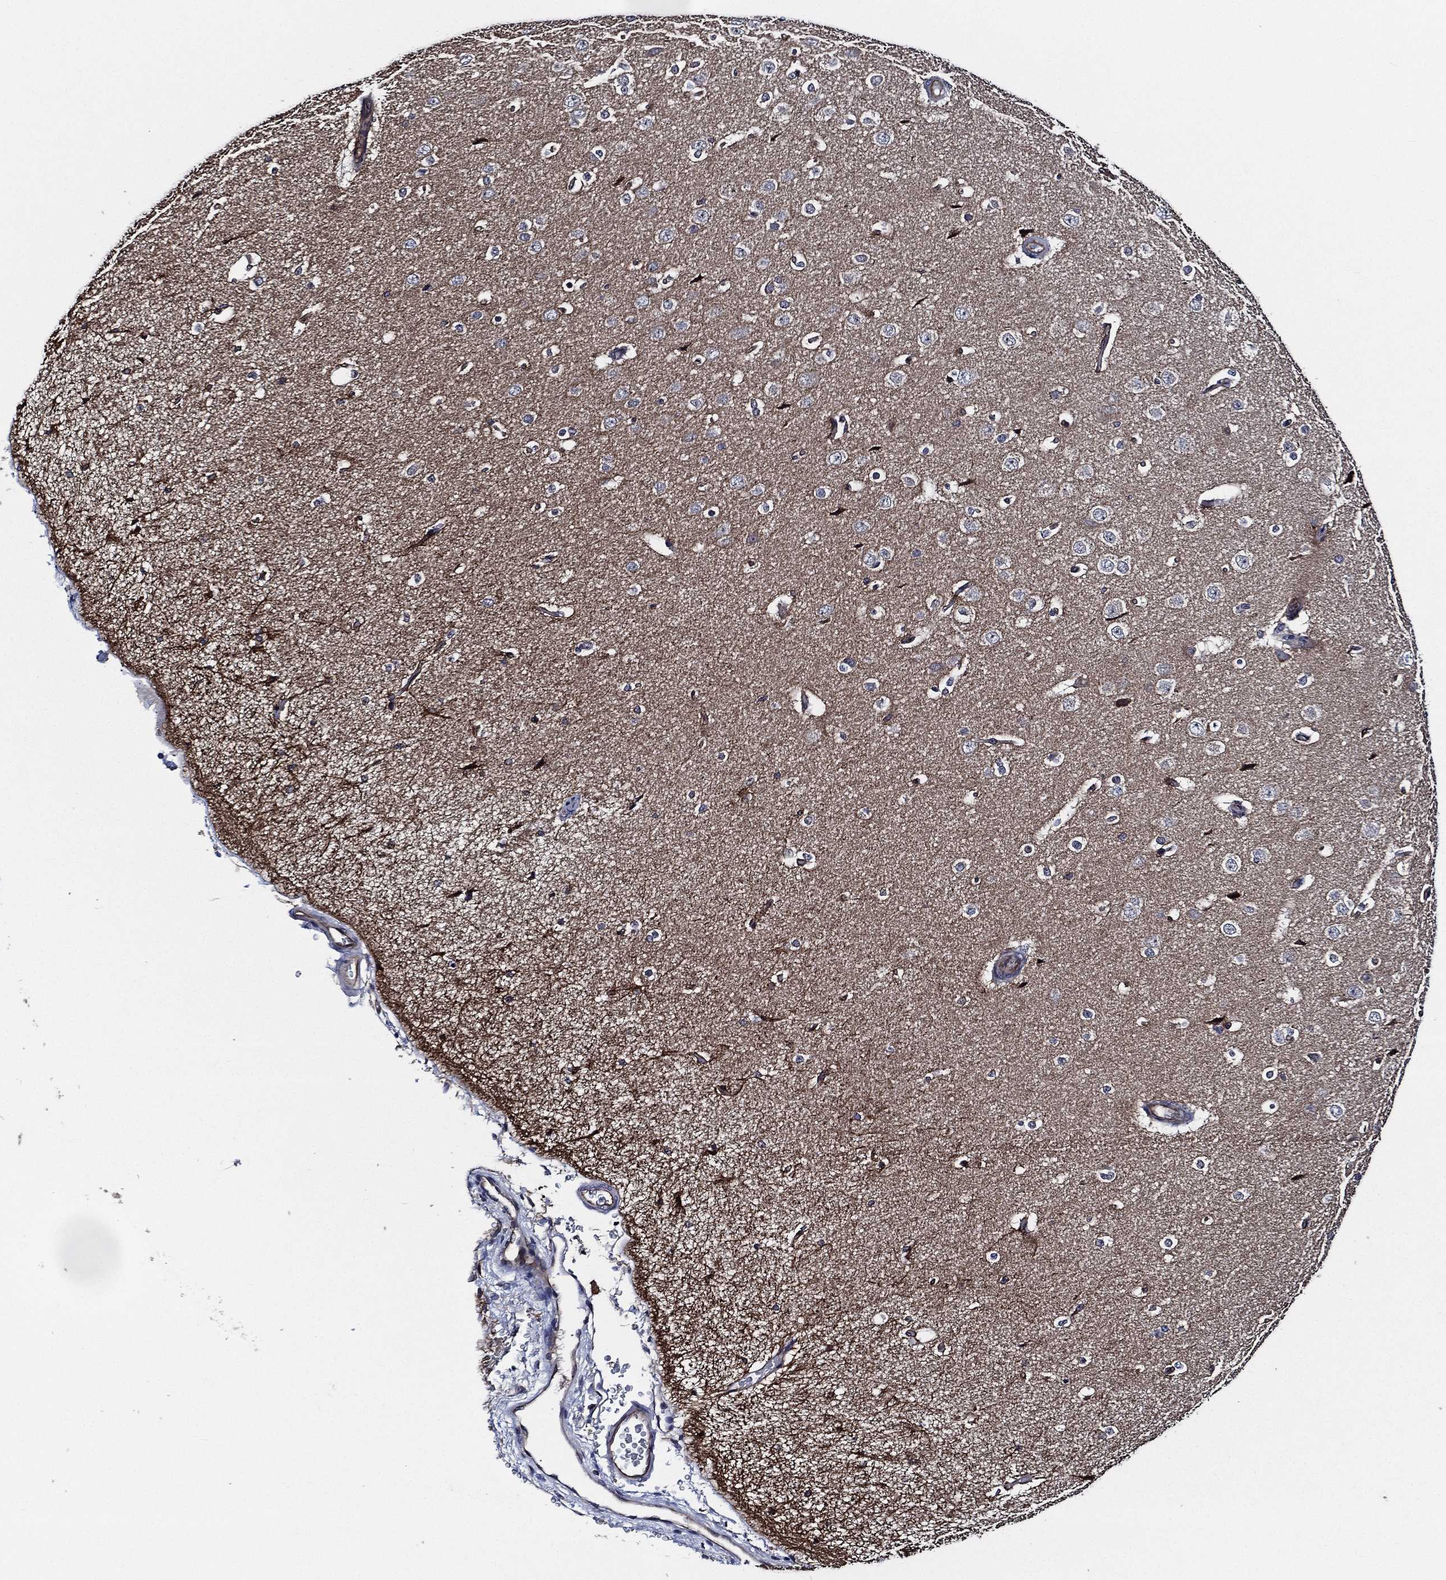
{"staining": {"intensity": "negative", "quantity": "none", "location": "none"}, "tissue": "cerebral cortex", "cell_type": "Endothelial cells", "image_type": "normal", "snomed": [{"axis": "morphology", "description": "Normal tissue, NOS"}, {"axis": "morphology", "description": "Inflammation, NOS"}, {"axis": "topography", "description": "Cerebral cortex"}], "caption": "An immunohistochemistry image of benign cerebral cortex is shown. There is no staining in endothelial cells of cerebral cortex. (DAB immunohistochemistry visualized using brightfield microscopy, high magnification).", "gene": "KIF20B", "patient": {"sex": "male", "age": 6}}